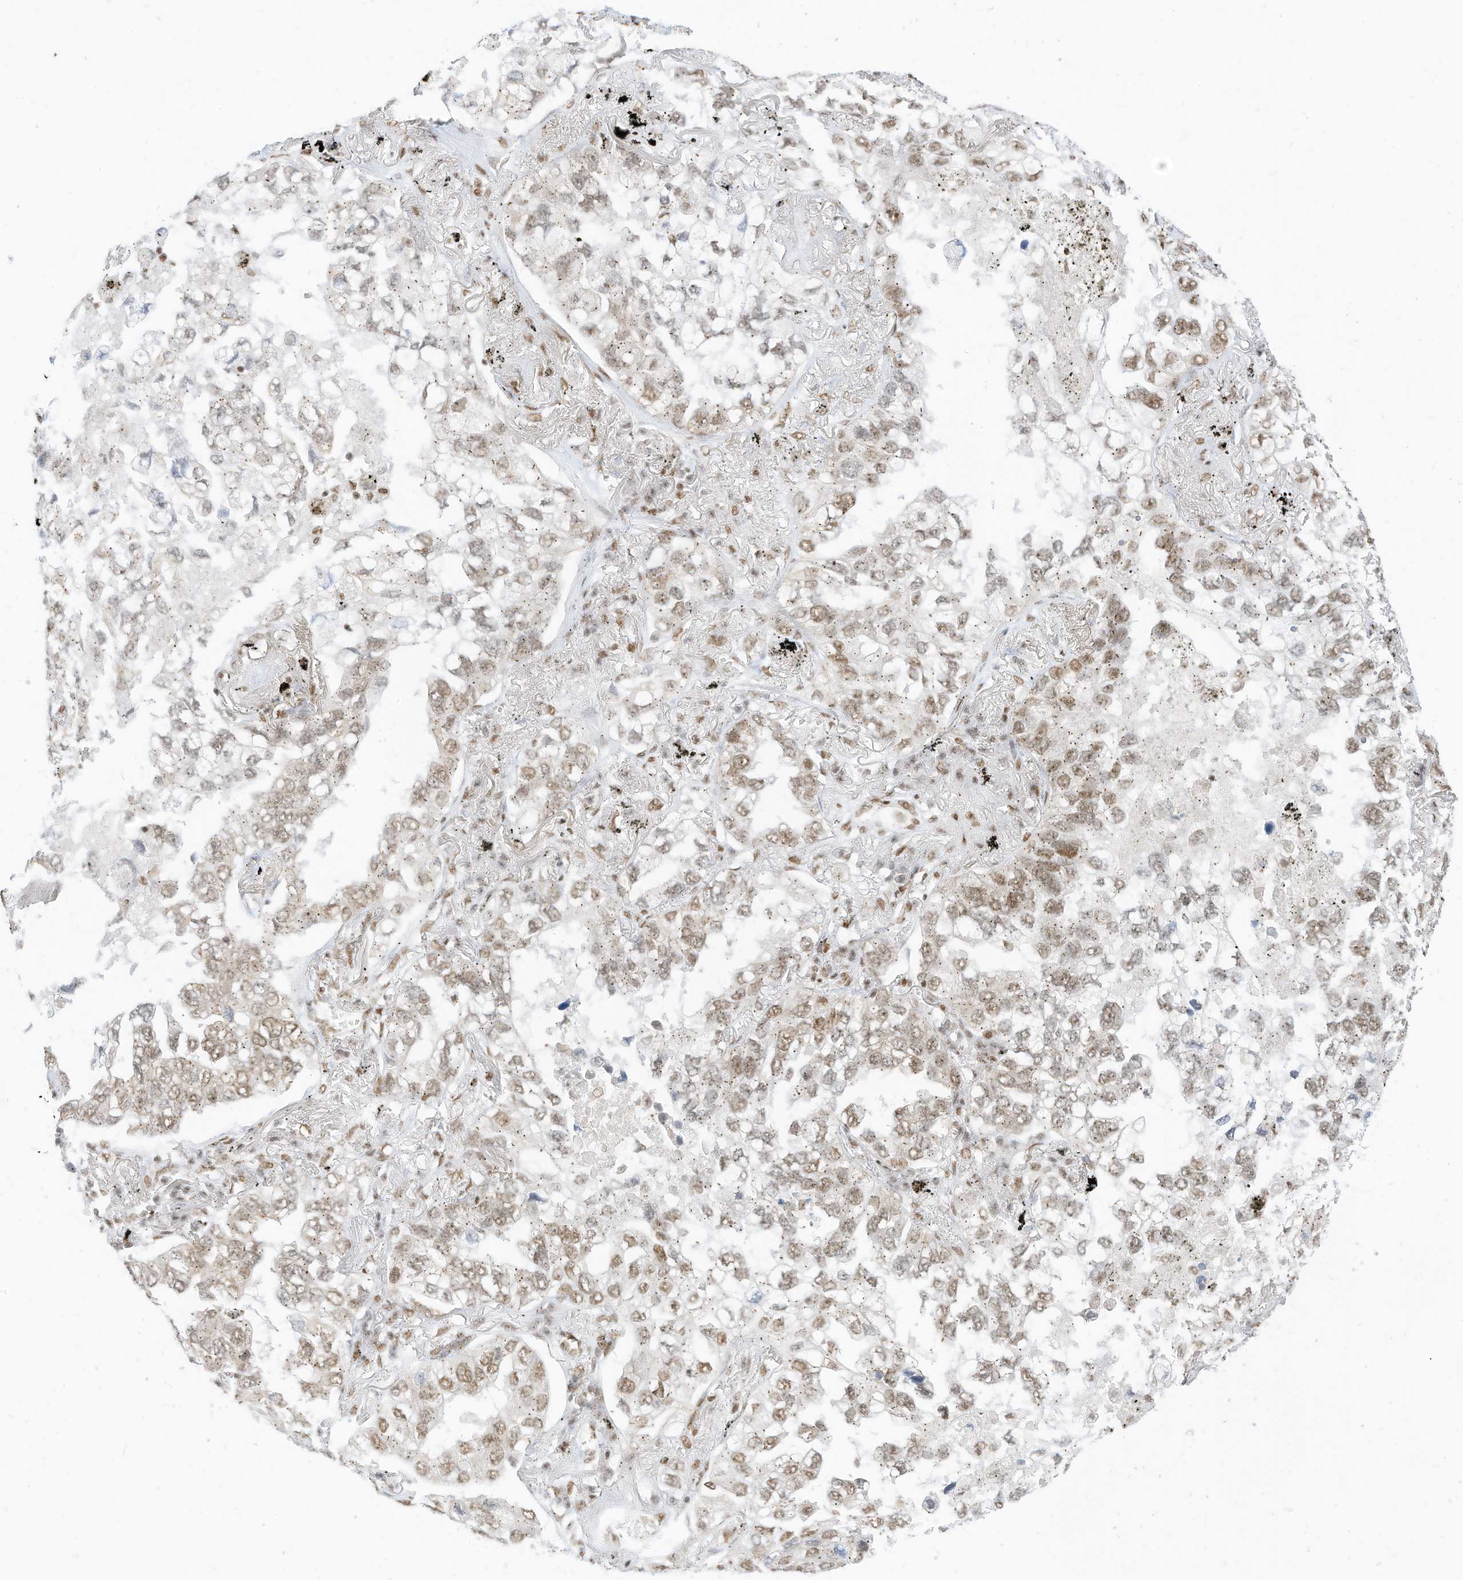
{"staining": {"intensity": "moderate", "quantity": ">75%", "location": "nuclear"}, "tissue": "lung cancer", "cell_type": "Tumor cells", "image_type": "cancer", "snomed": [{"axis": "morphology", "description": "Adenocarcinoma, NOS"}, {"axis": "topography", "description": "Lung"}], "caption": "Immunohistochemical staining of lung cancer demonstrates medium levels of moderate nuclear staining in about >75% of tumor cells.", "gene": "SMARCA2", "patient": {"sex": "male", "age": 65}}